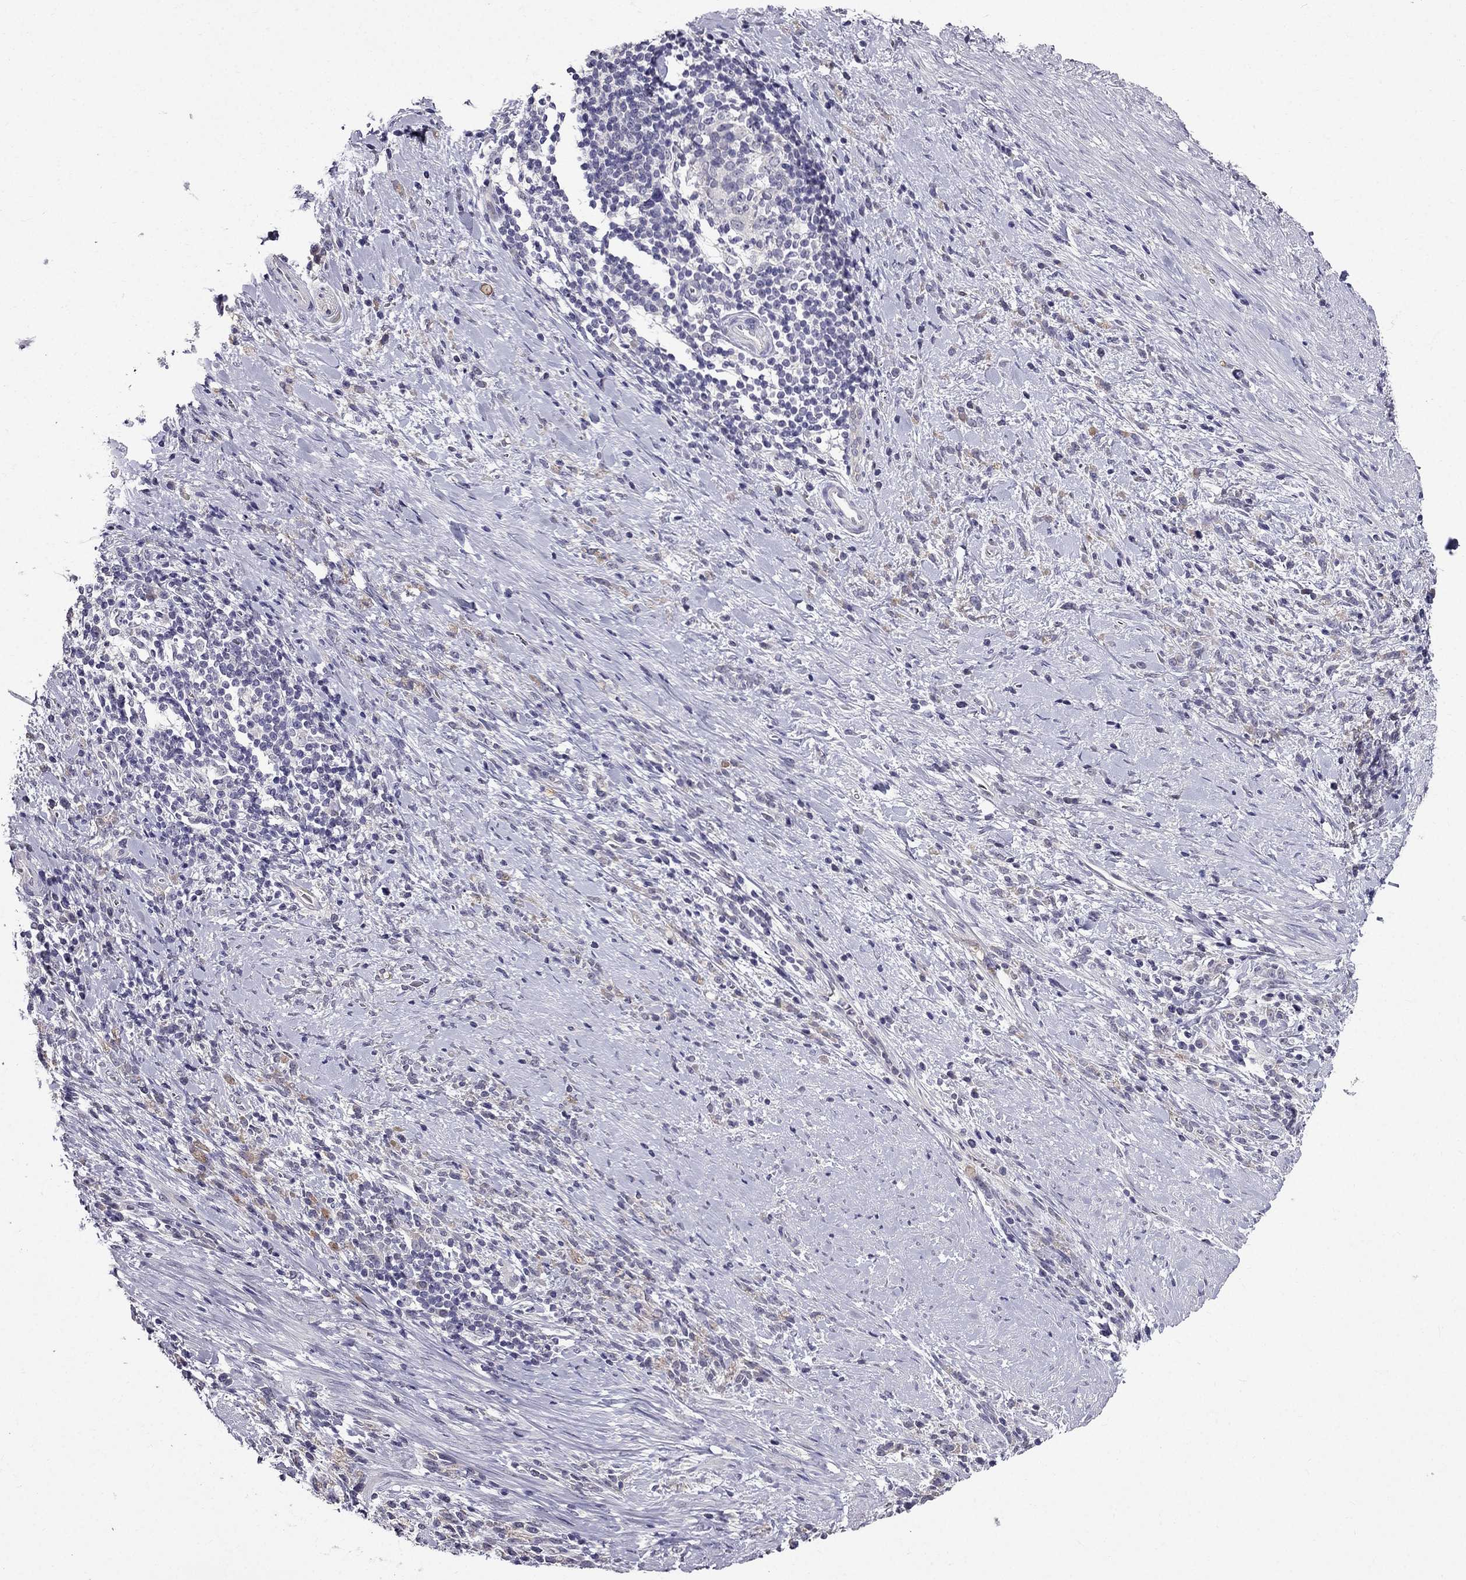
{"staining": {"intensity": "negative", "quantity": "none", "location": "none"}, "tissue": "stomach cancer", "cell_type": "Tumor cells", "image_type": "cancer", "snomed": [{"axis": "morphology", "description": "Adenocarcinoma, NOS"}, {"axis": "topography", "description": "Stomach"}], "caption": "Immunohistochemistry (IHC) histopathology image of neoplastic tissue: adenocarcinoma (stomach) stained with DAB (3,3'-diaminobenzidine) exhibits no significant protein positivity in tumor cells.", "gene": "DUSP15", "patient": {"sex": "female", "age": 57}}